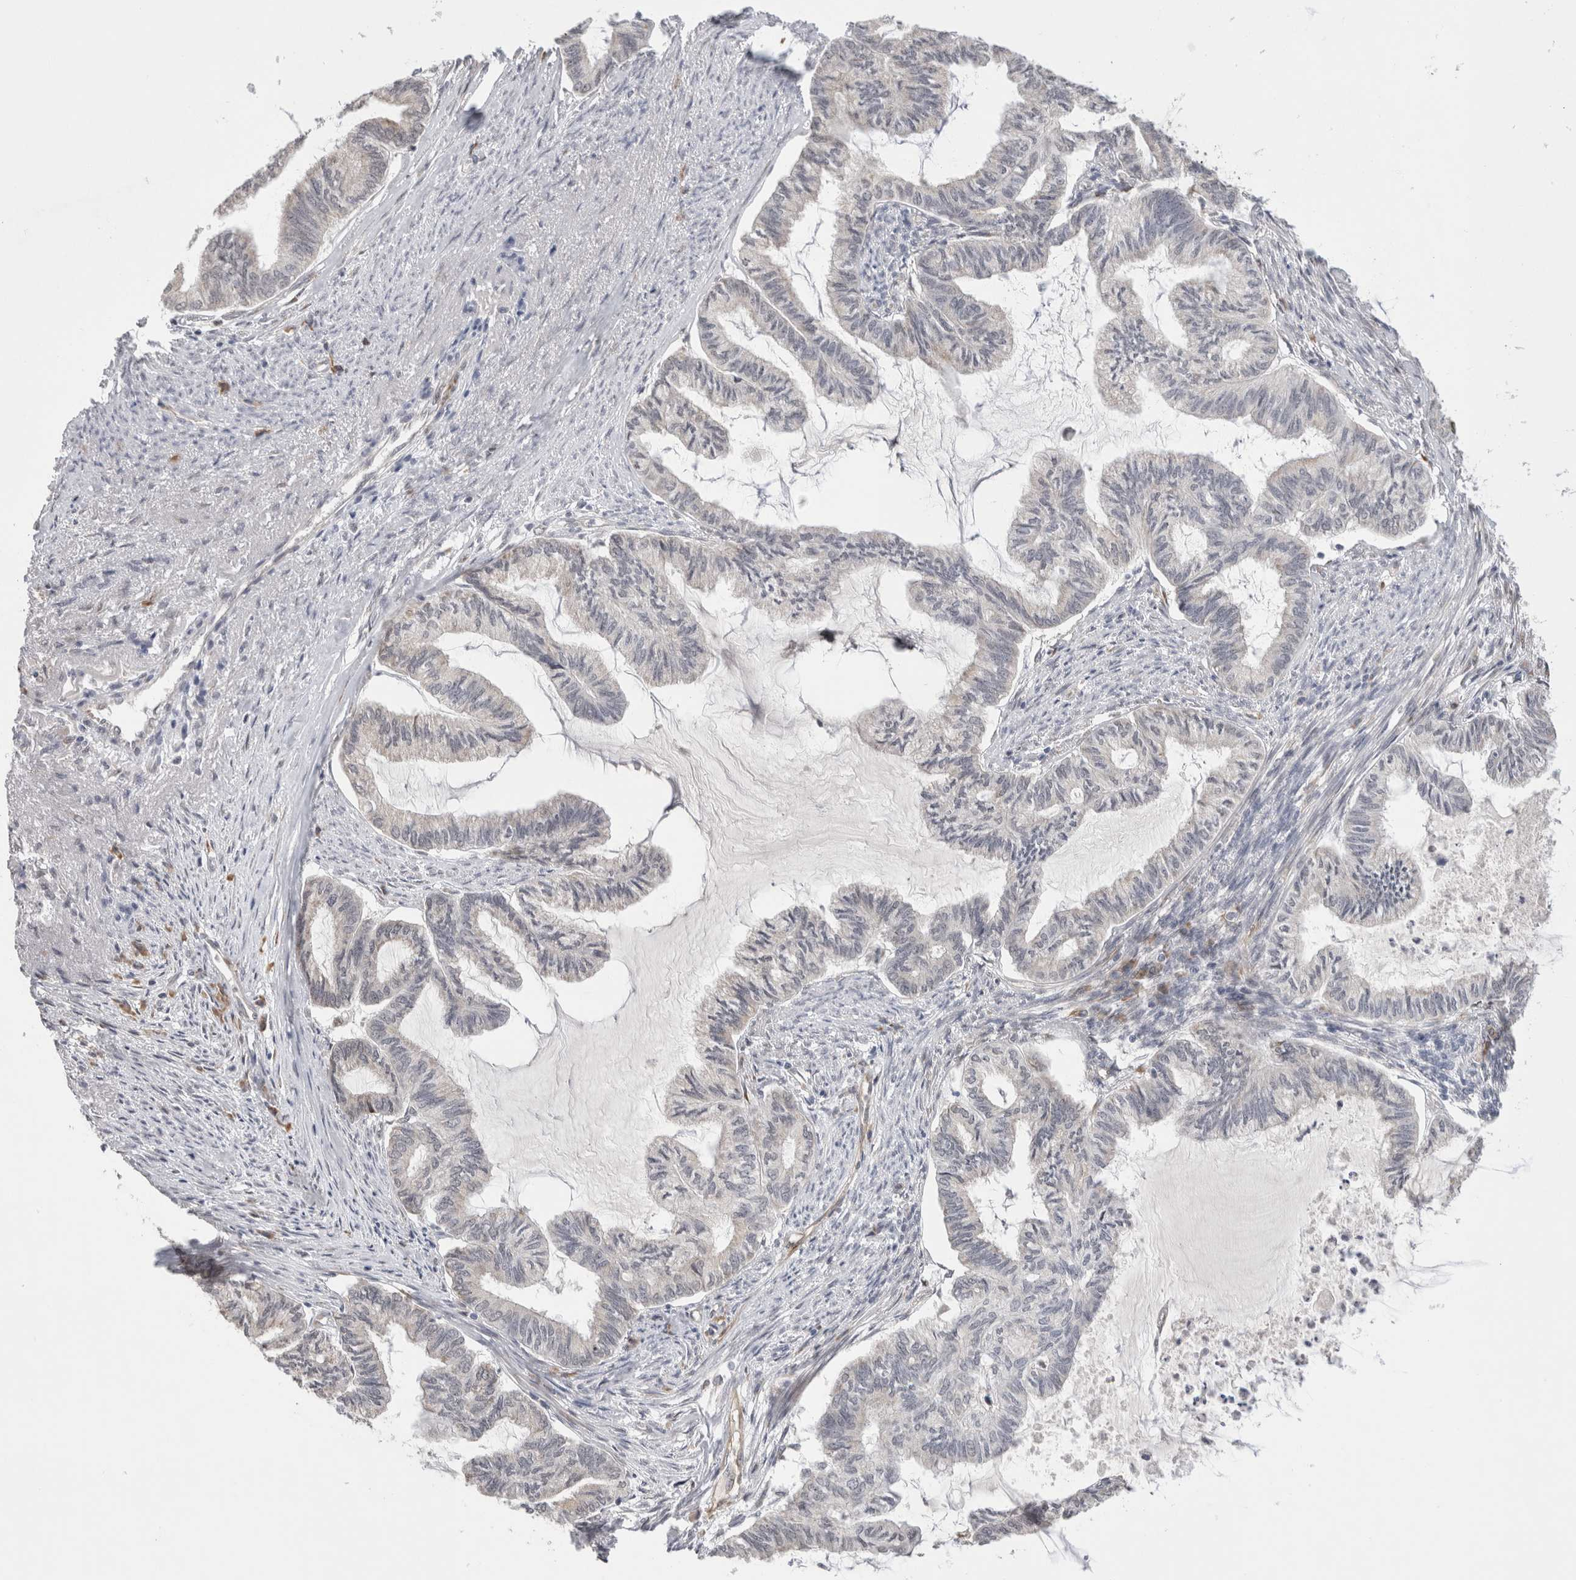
{"staining": {"intensity": "negative", "quantity": "none", "location": "none"}, "tissue": "endometrial cancer", "cell_type": "Tumor cells", "image_type": "cancer", "snomed": [{"axis": "morphology", "description": "Adenocarcinoma, NOS"}, {"axis": "topography", "description": "Endometrium"}], "caption": "Immunohistochemistry of endometrial cancer shows no expression in tumor cells.", "gene": "HDLBP", "patient": {"sex": "female", "age": 86}}